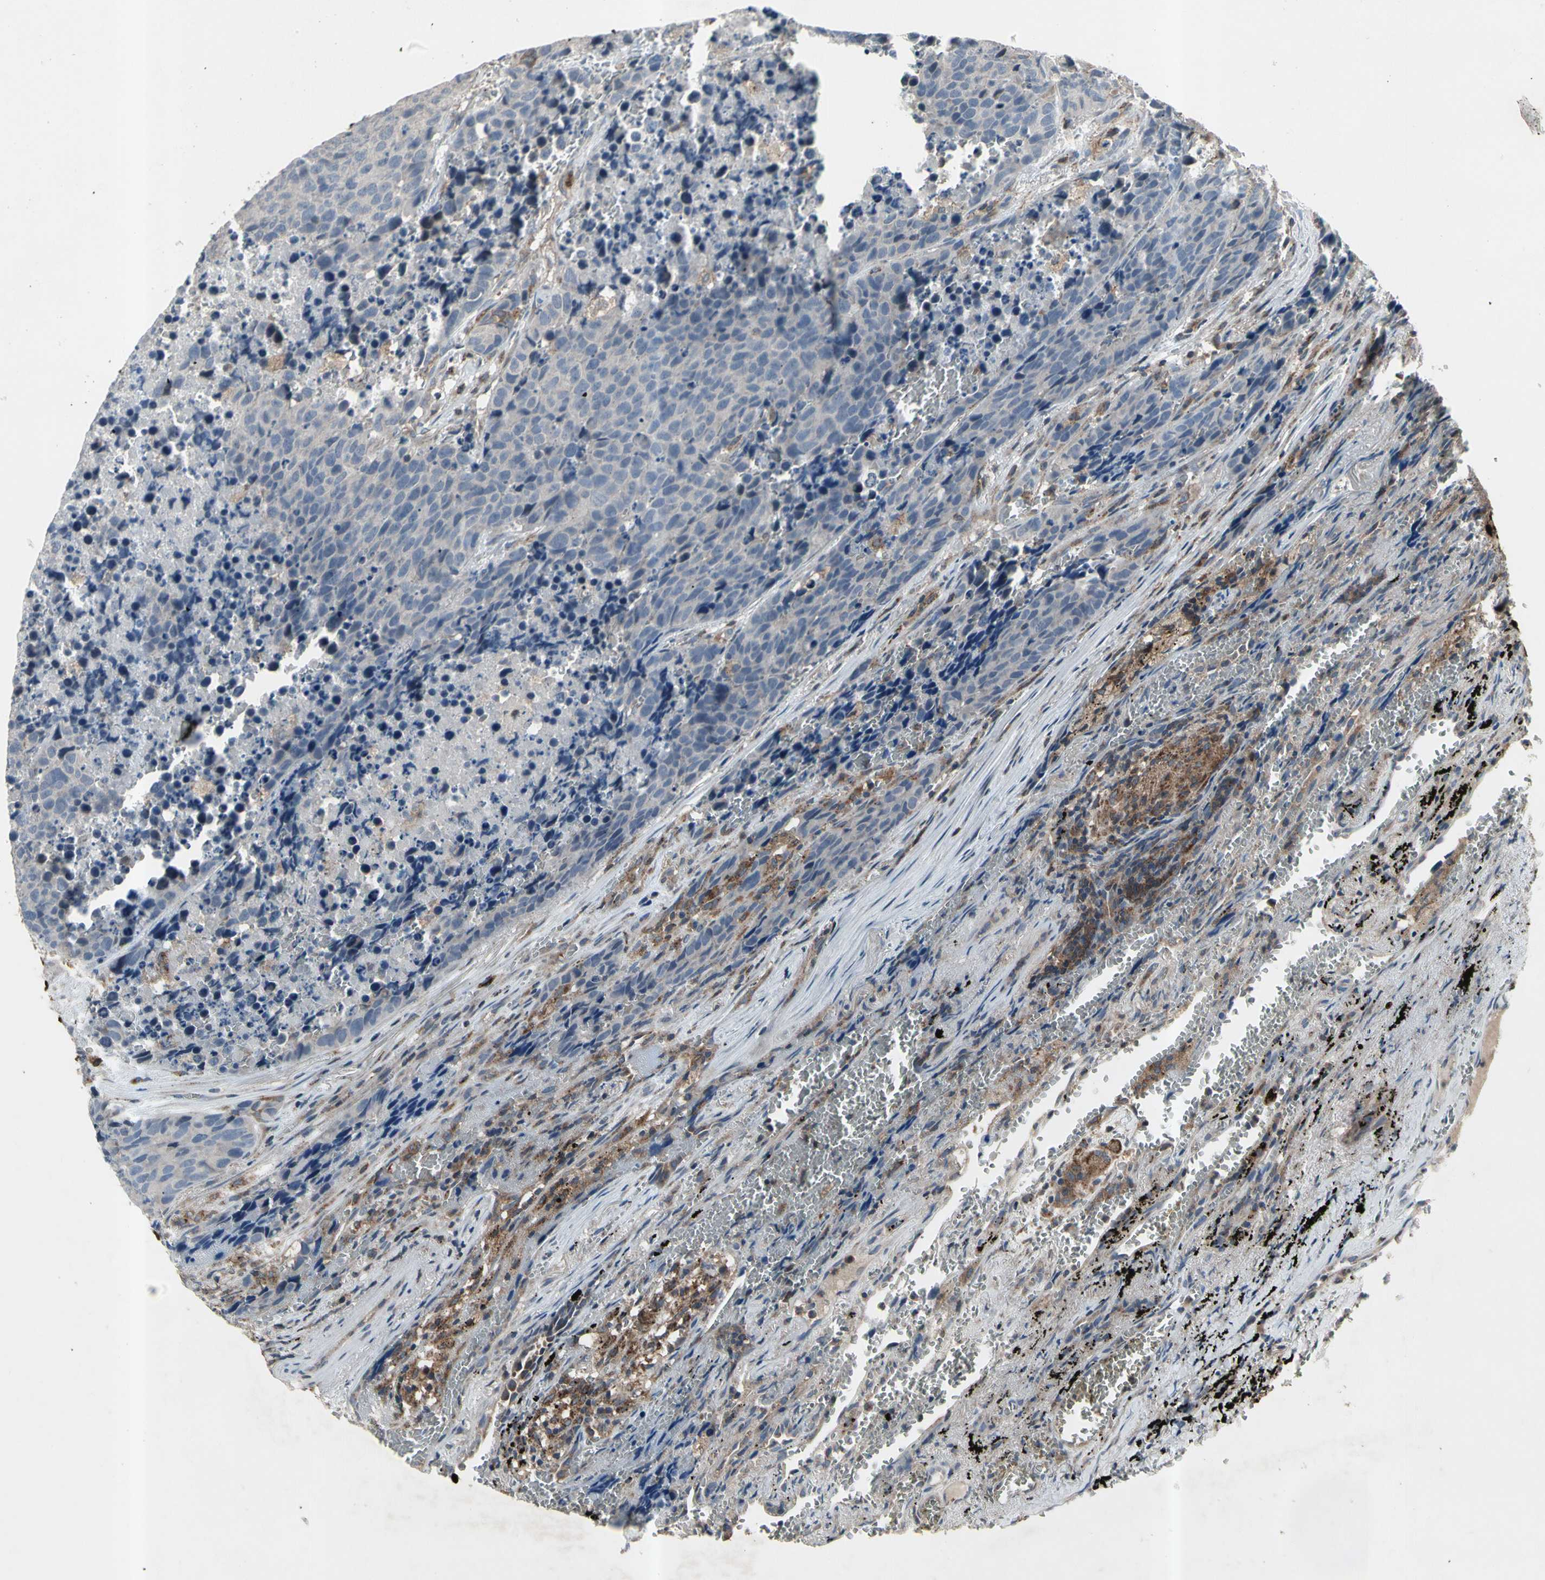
{"staining": {"intensity": "negative", "quantity": "none", "location": "none"}, "tissue": "carcinoid", "cell_type": "Tumor cells", "image_type": "cancer", "snomed": [{"axis": "morphology", "description": "Carcinoid, malignant, NOS"}, {"axis": "topography", "description": "Lung"}], "caption": "Tumor cells show no significant staining in malignant carcinoid.", "gene": "NMI", "patient": {"sex": "male", "age": 60}}